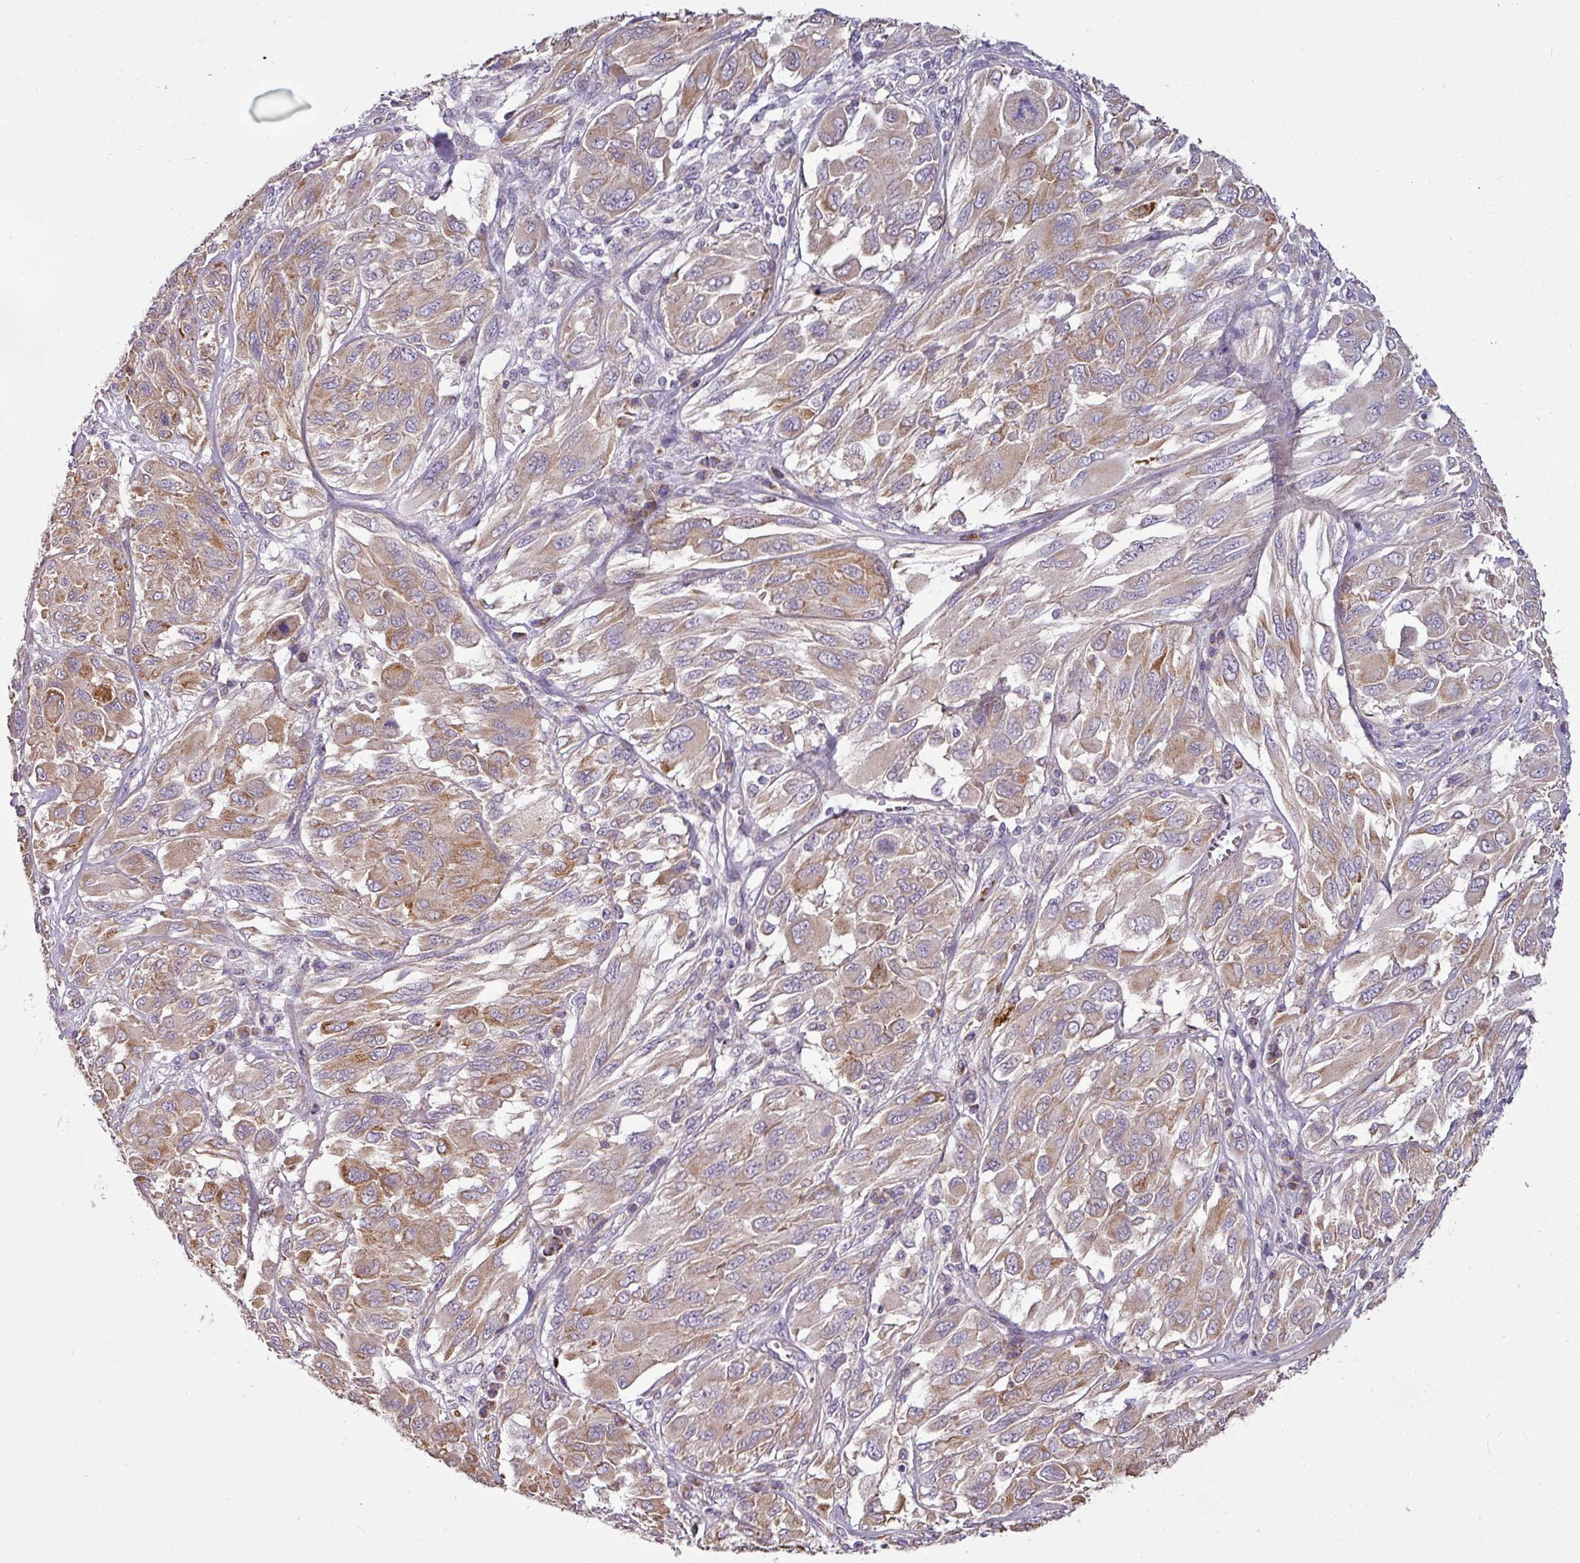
{"staining": {"intensity": "moderate", "quantity": "25%-75%", "location": "cytoplasmic/membranous"}, "tissue": "melanoma", "cell_type": "Tumor cells", "image_type": "cancer", "snomed": [{"axis": "morphology", "description": "Malignant melanoma, NOS"}, {"axis": "topography", "description": "Skin"}], "caption": "Immunohistochemical staining of human melanoma shows medium levels of moderate cytoplasmic/membranous expression in approximately 25%-75% of tumor cells. The staining was performed using DAB (3,3'-diaminobenzidine) to visualize the protein expression in brown, while the nuclei were stained in blue with hematoxylin (Magnification: 20x).", "gene": "GAN", "patient": {"sex": "female", "age": 91}}